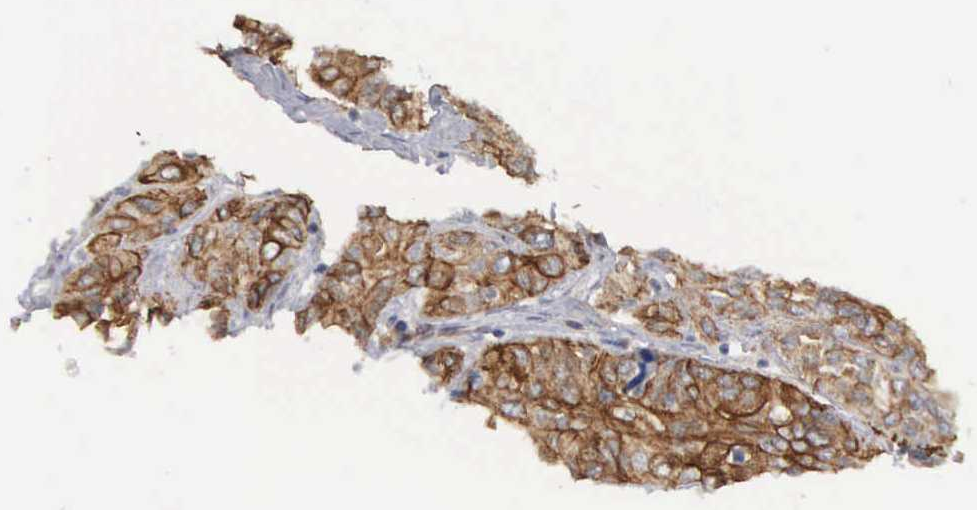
{"staining": {"intensity": "strong", "quantity": ">75%", "location": "cytoplasmic/membranous"}, "tissue": "cervical cancer", "cell_type": "Tumor cells", "image_type": "cancer", "snomed": [{"axis": "morphology", "description": "Squamous cell carcinoma, NOS"}, {"axis": "topography", "description": "Cervix"}], "caption": "Protein expression analysis of squamous cell carcinoma (cervical) reveals strong cytoplasmic/membranous expression in approximately >75% of tumor cells.", "gene": "AMN", "patient": {"sex": "female", "age": 38}}